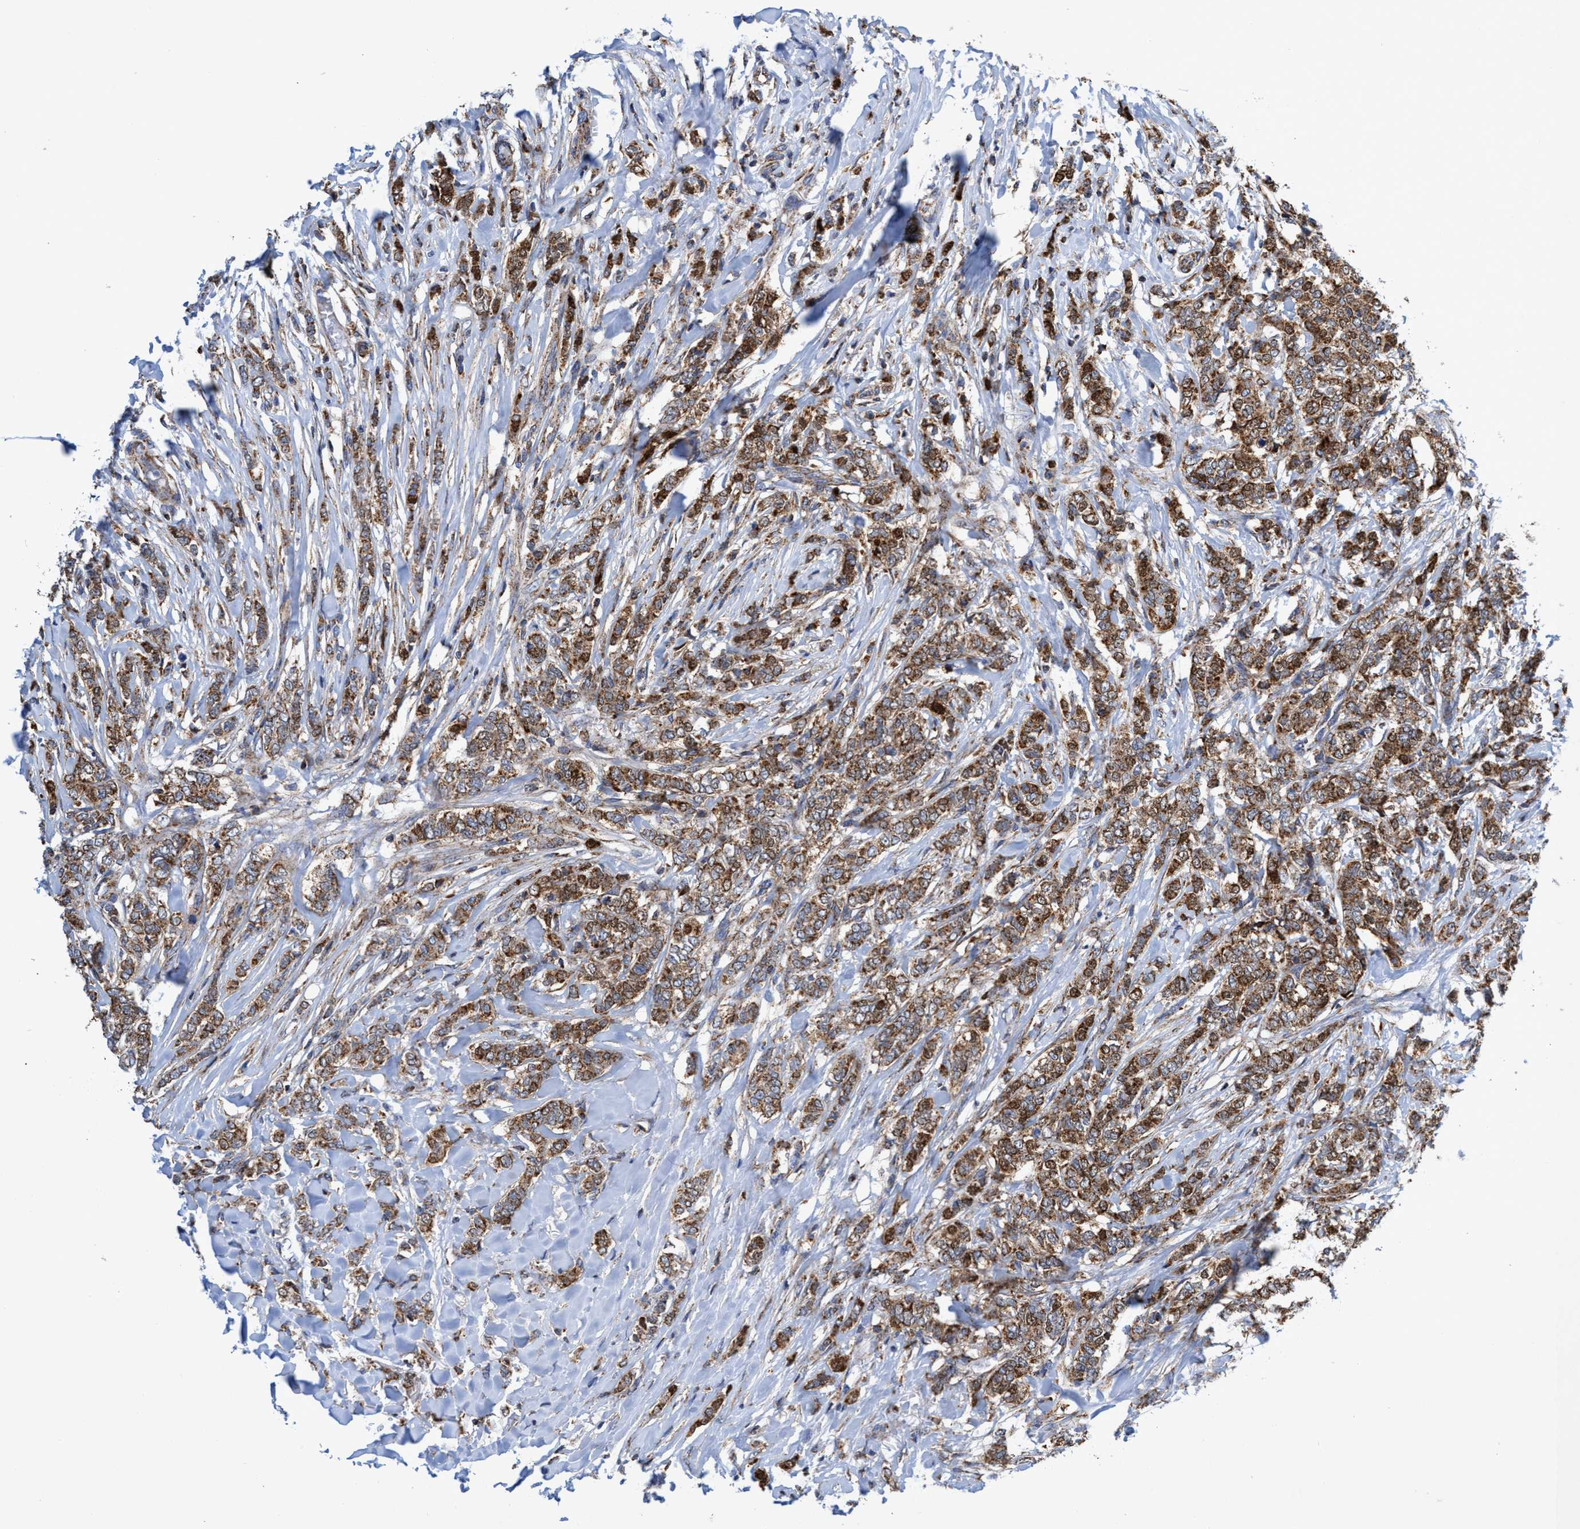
{"staining": {"intensity": "moderate", "quantity": ">75%", "location": "cytoplasmic/membranous"}, "tissue": "breast cancer", "cell_type": "Tumor cells", "image_type": "cancer", "snomed": [{"axis": "morphology", "description": "Lobular carcinoma"}, {"axis": "topography", "description": "Skin"}, {"axis": "topography", "description": "Breast"}], "caption": "A photomicrograph showing moderate cytoplasmic/membranous expression in approximately >75% of tumor cells in breast cancer (lobular carcinoma), as visualized by brown immunohistochemical staining.", "gene": "CRYZ", "patient": {"sex": "female", "age": 46}}